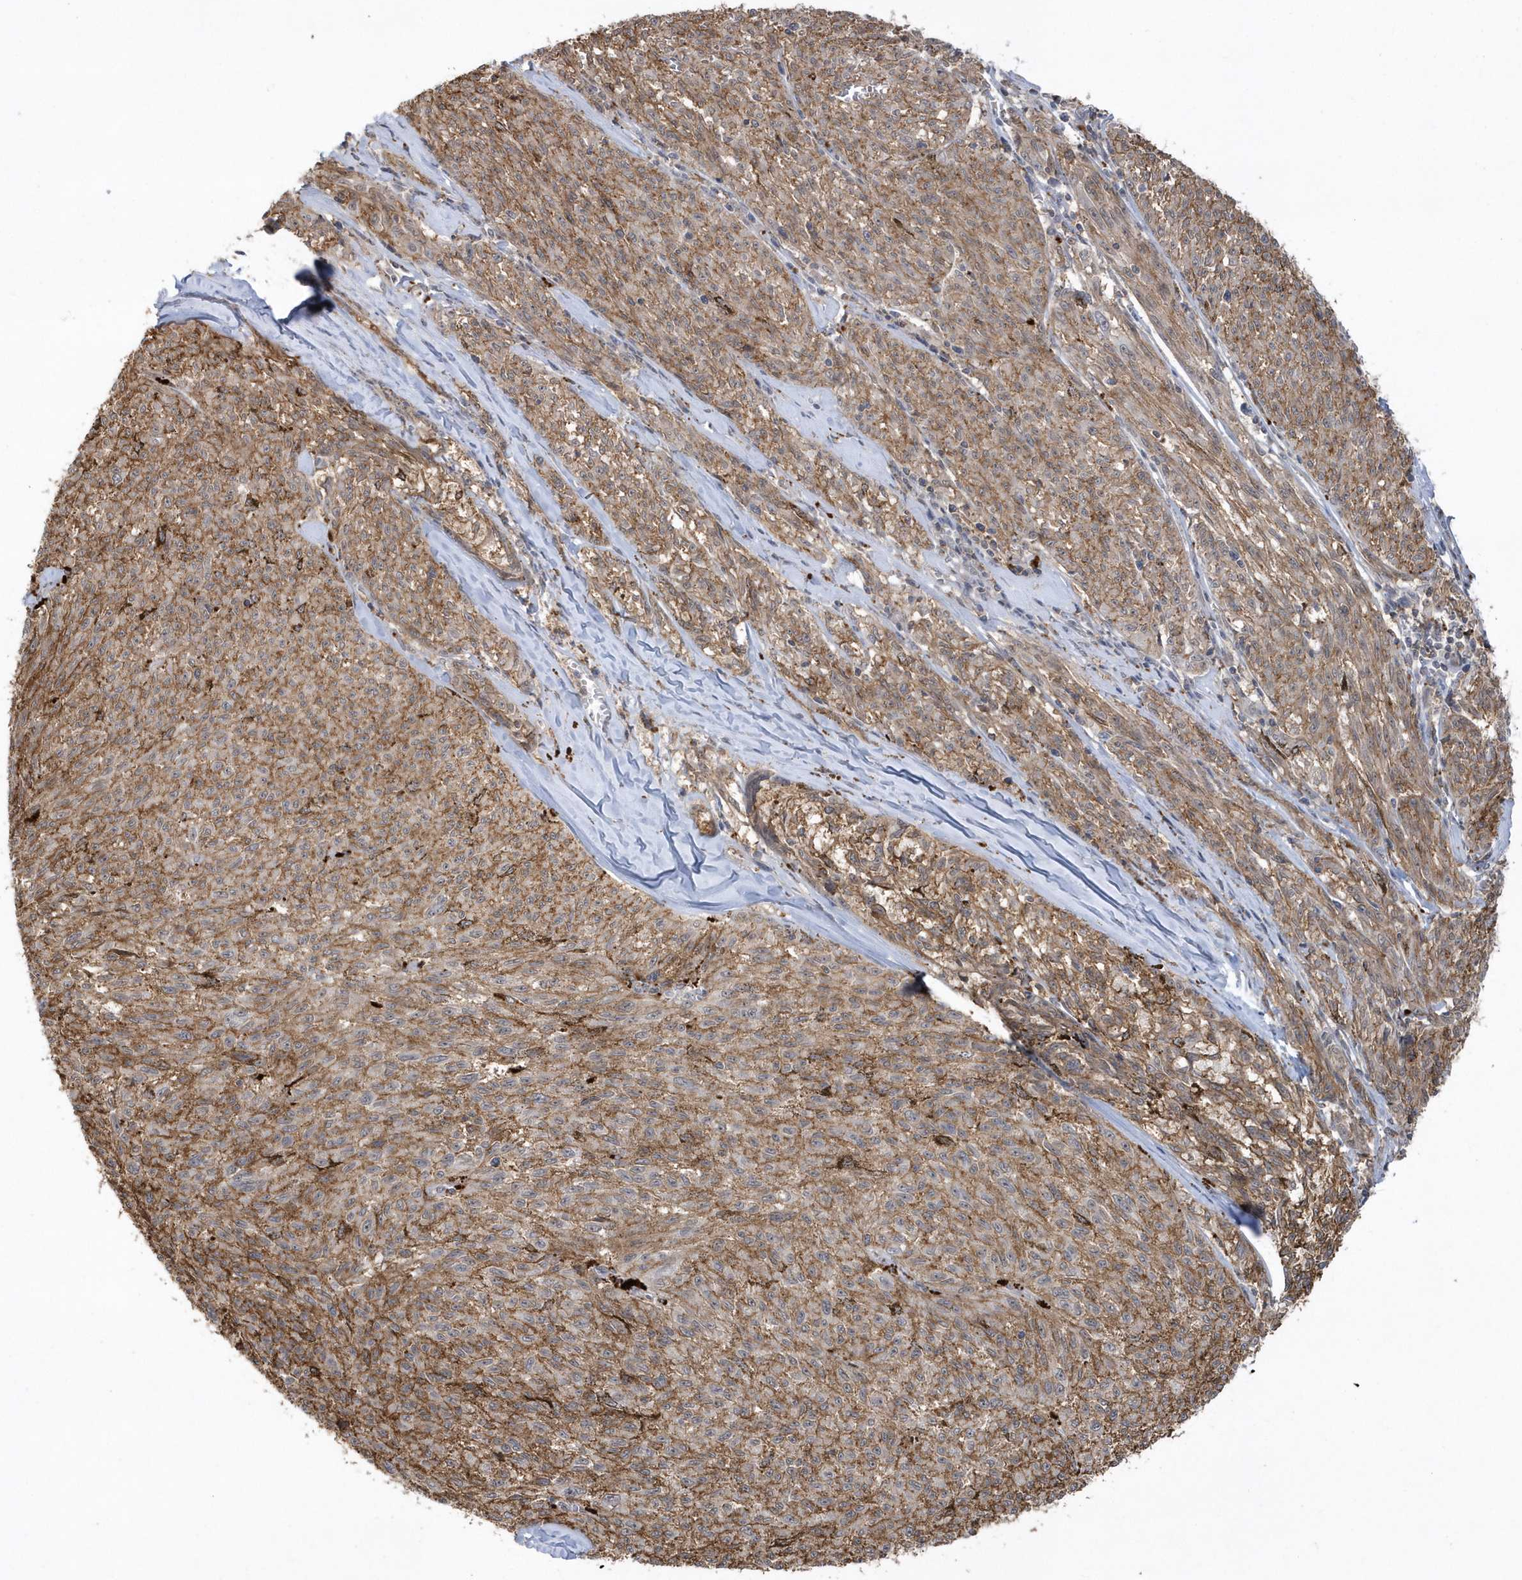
{"staining": {"intensity": "moderate", "quantity": ">75%", "location": "cytoplasmic/membranous"}, "tissue": "melanoma", "cell_type": "Tumor cells", "image_type": "cancer", "snomed": [{"axis": "morphology", "description": "Malignant melanoma, NOS"}, {"axis": "topography", "description": "Skin"}], "caption": "A medium amount of moderate cytoplasmic/membranous staining is appreciated in approximately >75% of tumor cells in melanoma tissue.", "gene": "CRIP3", "patient": {"sex": "female", "age": 72}}